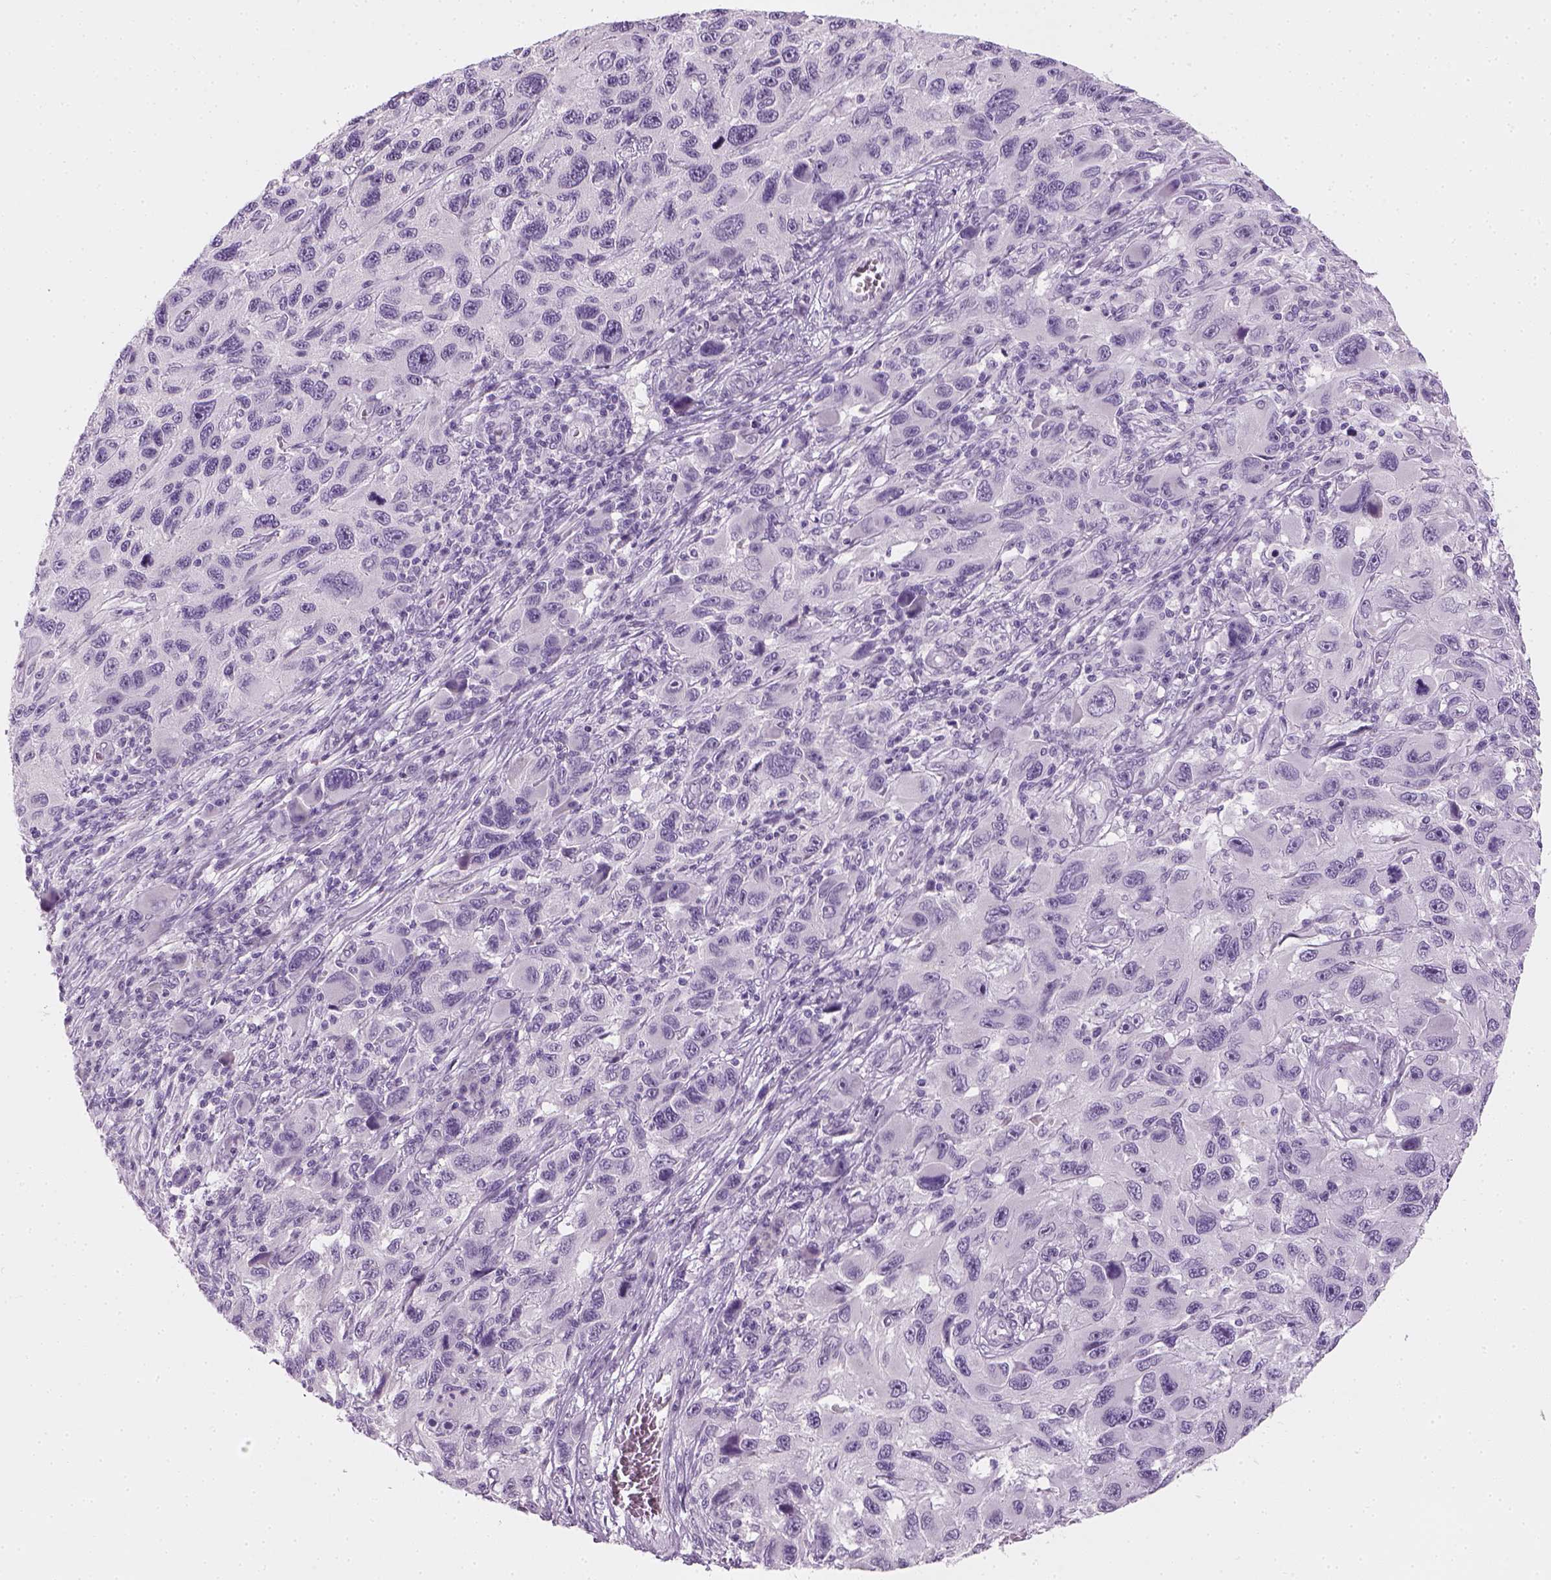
{"staining": {"intensity": "negative", "quantity": "none", "location": "none"}, "tissue": "melanoma", "cell_type": "Tumor cells", "image_type": "cancer", "snomed": [{"axis": "morphology", "description": "Malignant melanoma, NOS"}, {"axis": "topography", "description": "Skin"}], "caption": "A high-resolution photomicrograph shows IHC staining of melanoma, which demonstrates no significant expression in tumor cells. (Brightfield microscopy of DAB (3,3'-diaminobenzidine) immunohistochemistry (IHC) at high magnification).", "gene": "TH", "patient": {"sex": "male", "age": 53}}